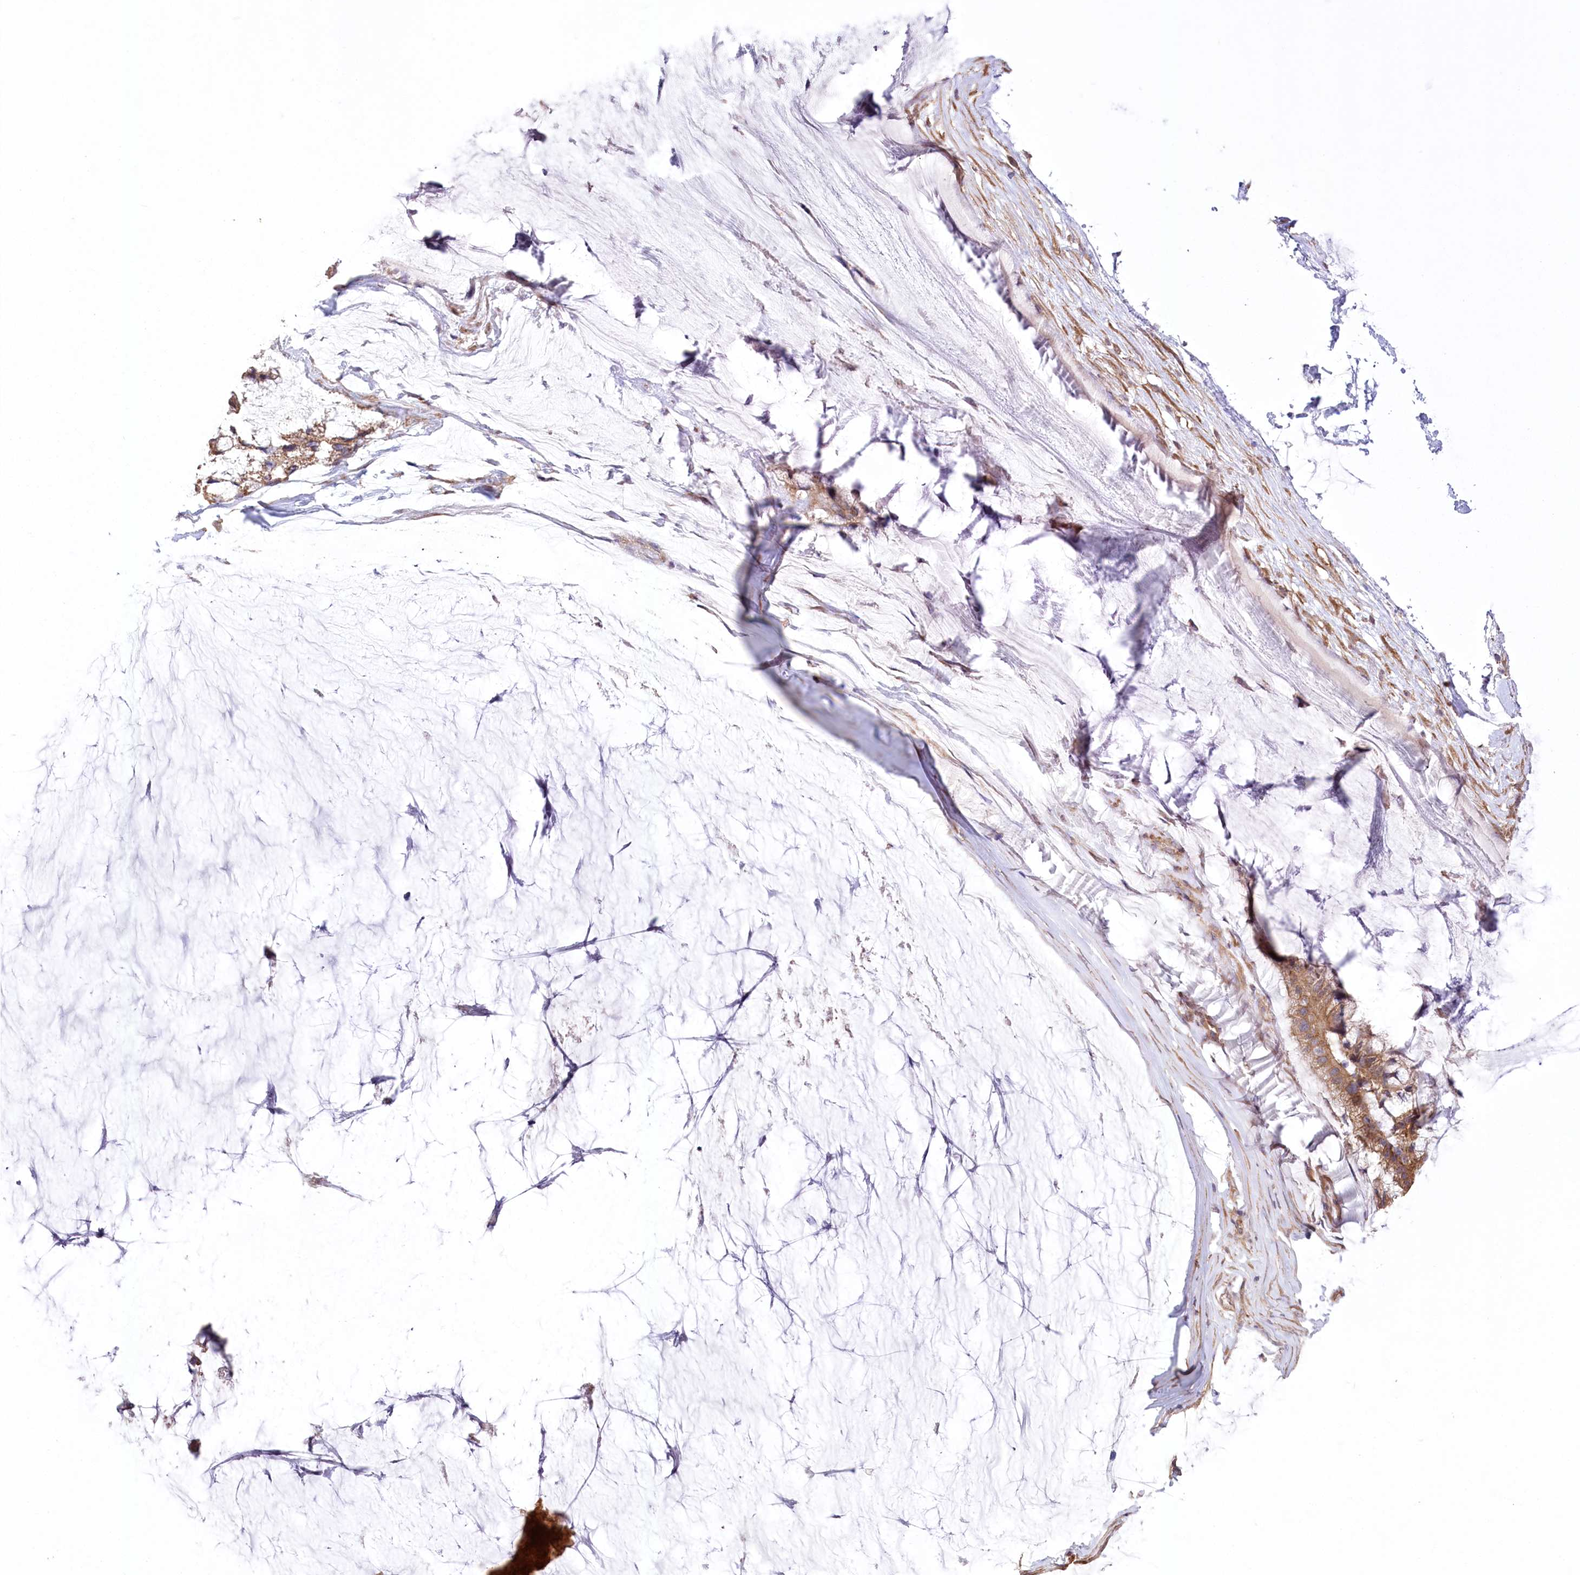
{"staining": {"intensity": "moderate", "quantity": ">75%", "location": "cytoplasmic/membranous"}, "tissue": "ovarian cancer", "cell_type": "Tumor cells", "image_type": "cancer", "snomed": [{"axis": "morphology", "description": "Cystadenocarcinoma, mucinous, NOS"}, {"axis": "topography", "description": "Ovary"}], "caption": "Ovarian cancer stained for a protein demonstrates moderate cytoplasmic/membranous positivity in tumor cells. The staining was performed using DAB (3,3'-diaminobenzidine) to visualize the protein expression in brown, while the nuclei were stained in blue with hematoxylin (Magnification: 20x).", "gene": "PRSS53", "patient": {"sex": "female", "age": 39}}